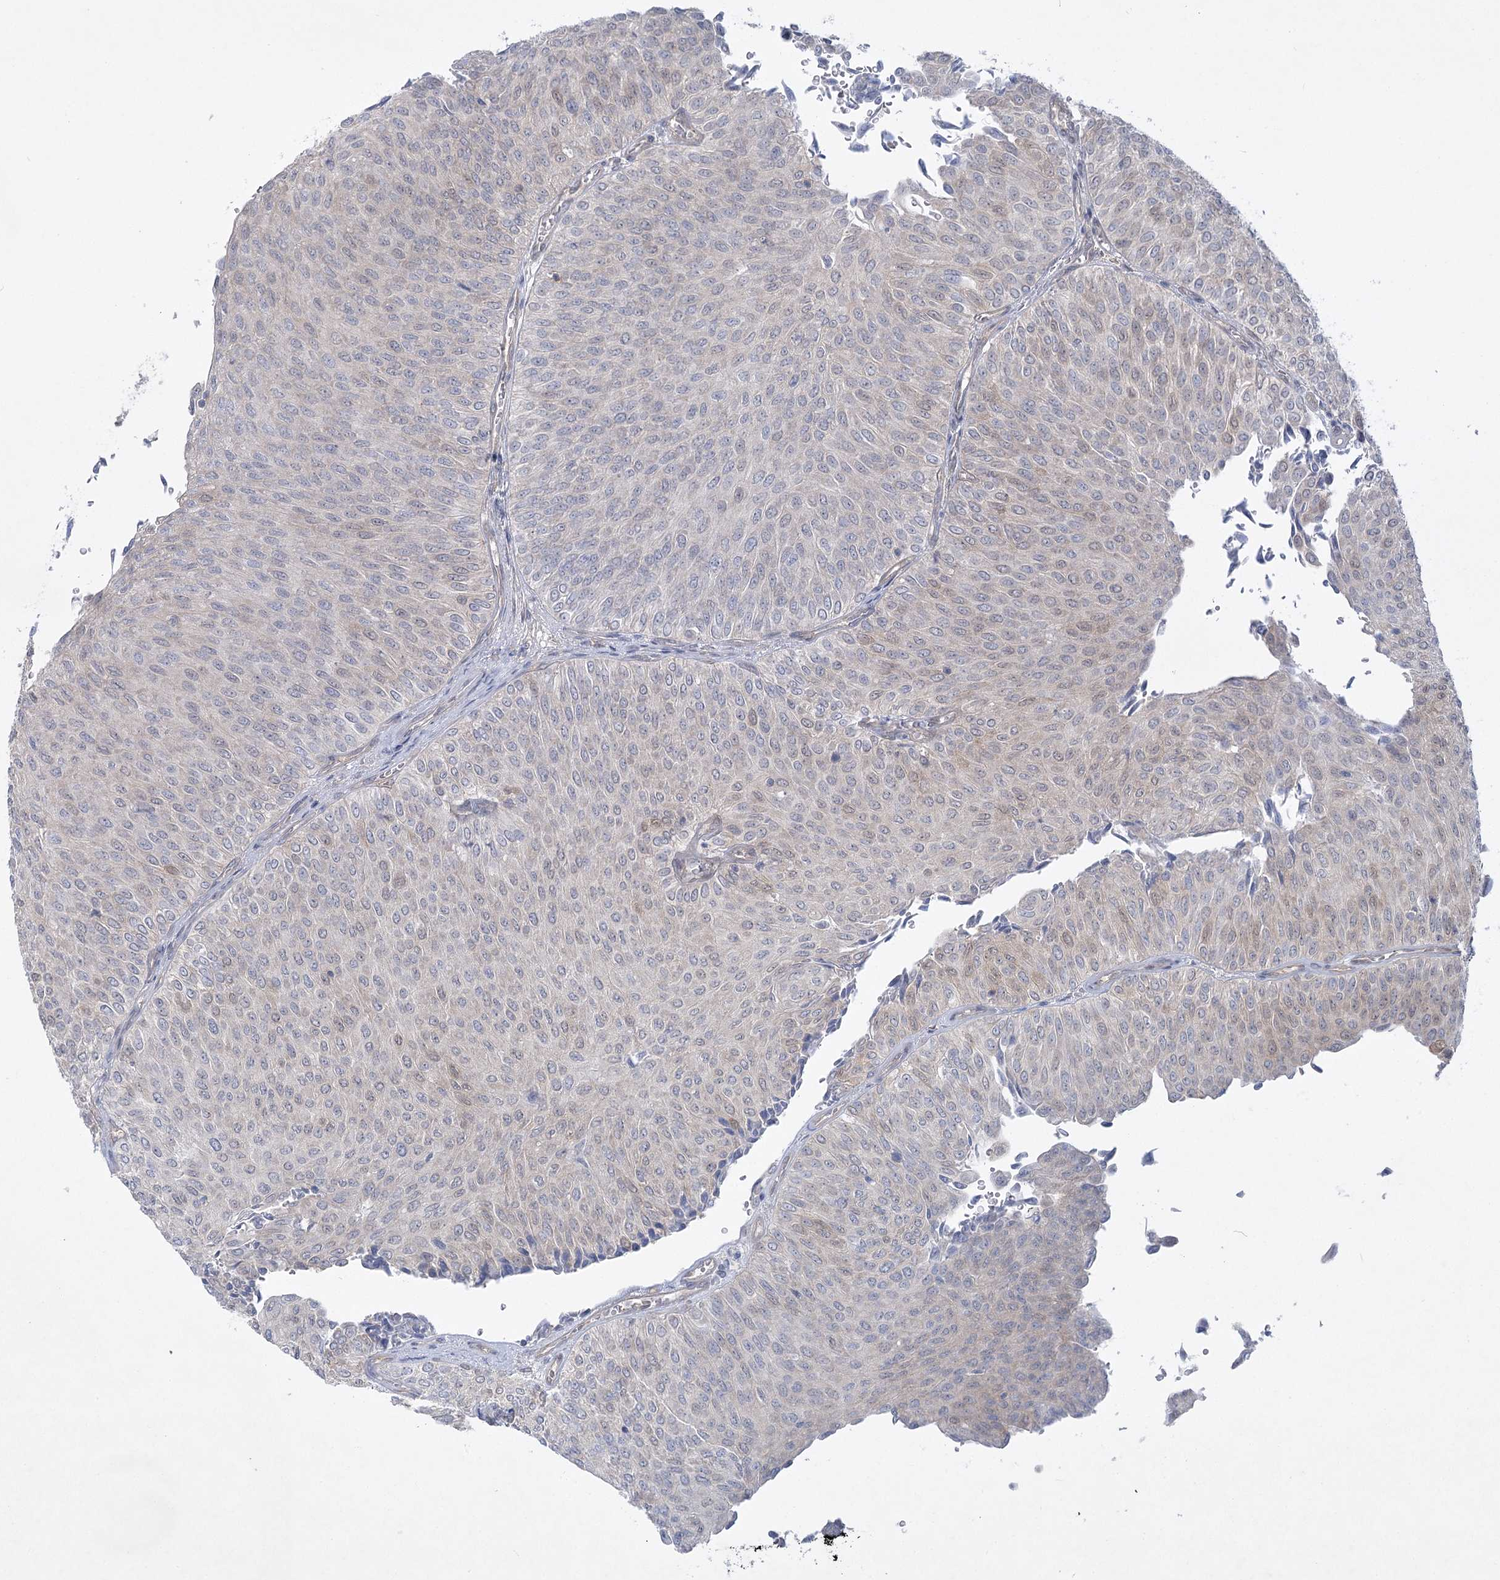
{"staining": {"intensity": "weak", "quantity": "<25%", "location": "cytoplasmic/membranous"}, "tissue": "urothelial cancer", "cell_type": "Tumor cells", "image_type": "cancer", "snomed": [{"axis": "morphology", "description": "Urothelial carcinoma, Low grade"}, {"axis": "topography", "description": "Urinary bladder"}], "caption": "A micrograph of human urothelial cancer is negative for staining in tumor cells.", "gene": "AAMDC", "patient": {"sex": "male", "age": 78}}